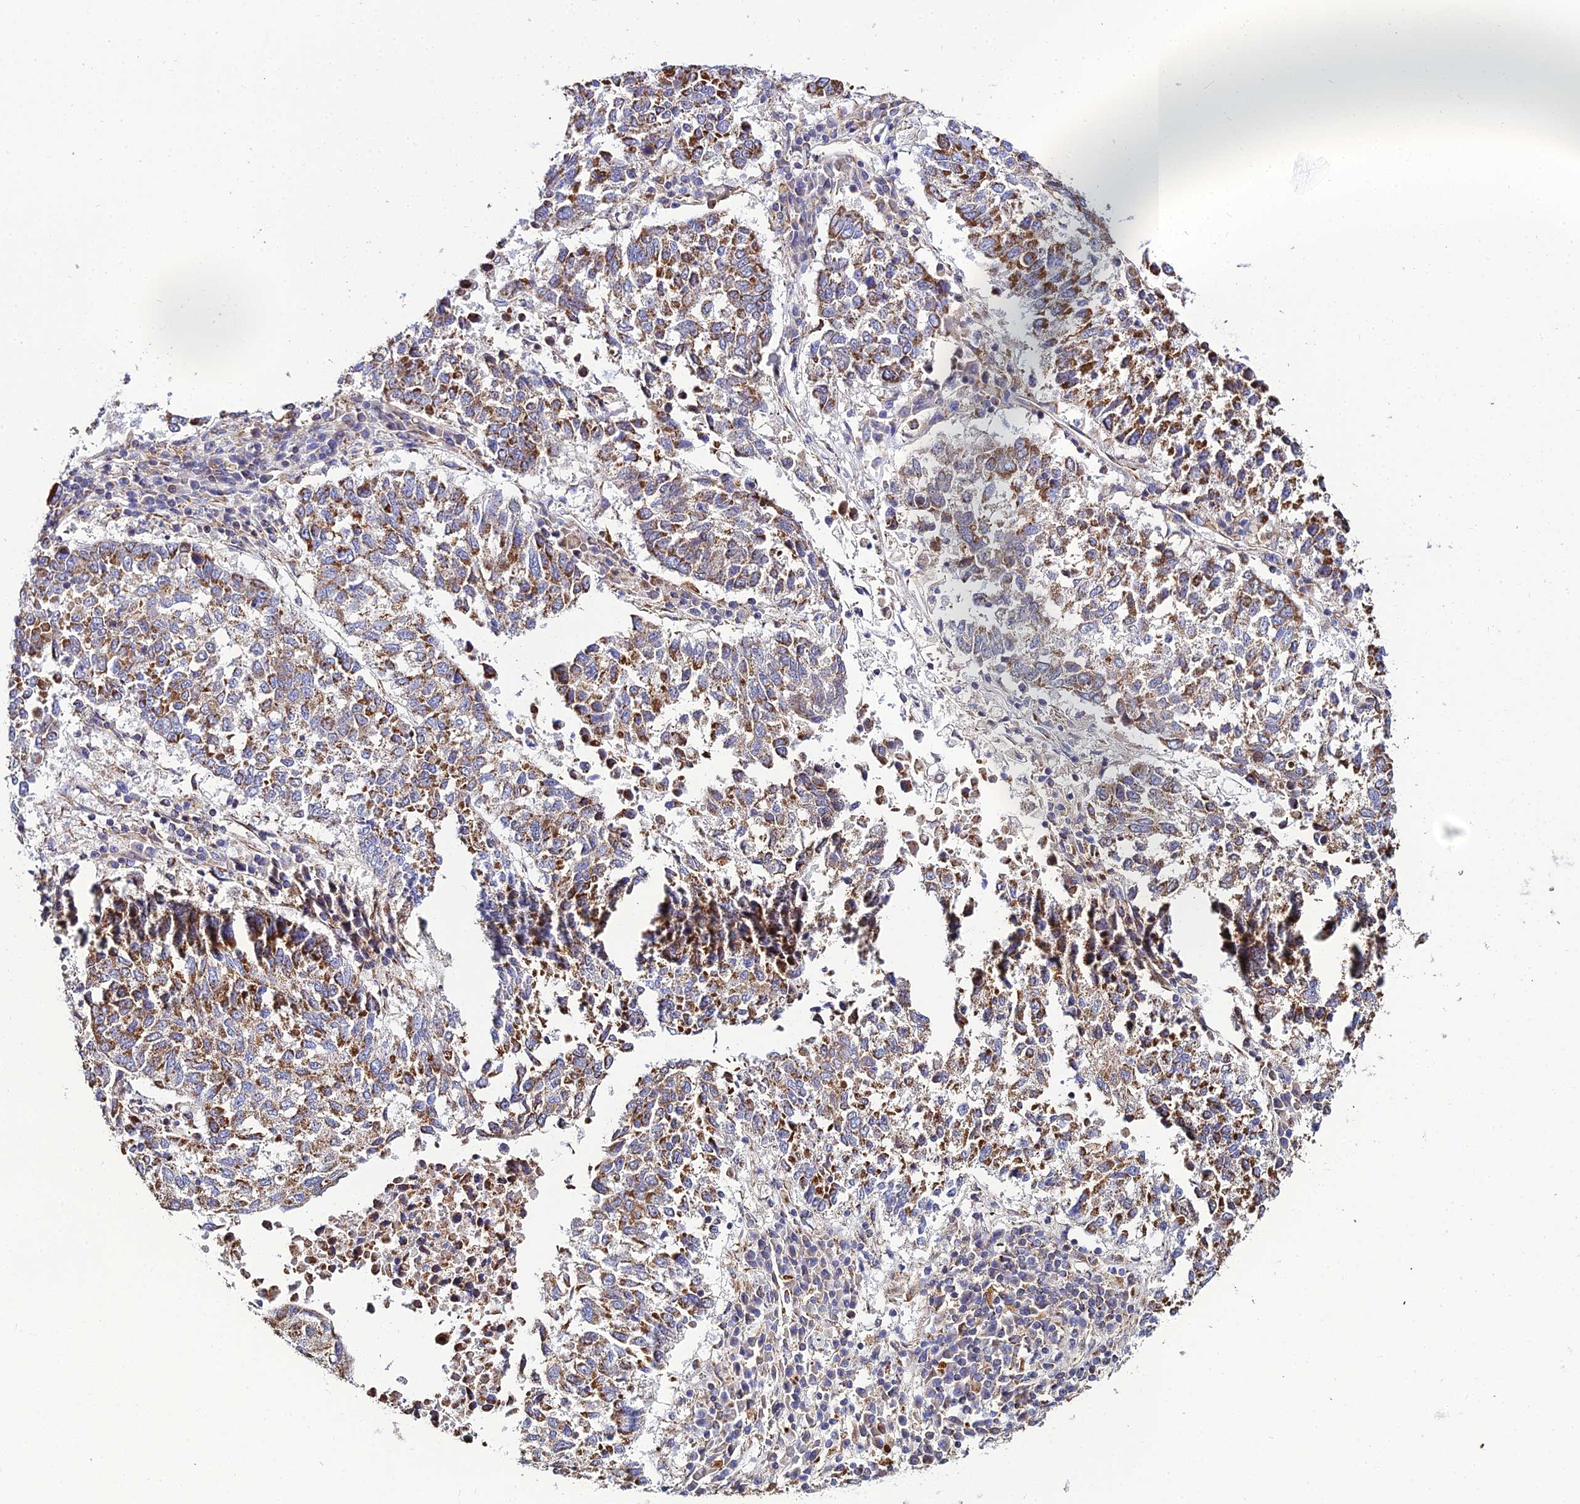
{"staining": {"intensity": "moderate", "quantity": ">75%", "location": "cytoplasmic/membranous"}, "tissue": "lung cancer", "cell_type": "Tumor cells", "image_type": "cancer", "snomed": [{"axis": "morphology", "description": "Squamous cell carcinoma, NOS"}, {"axis": "topography", "description": "Lung"}], "caption": "This histopathology image reveals IHC staining of human lung cancer, with medium moderate cytoplasmic/membranous expression in about >75% of tumor cells.", "gene": "NIPSNAP3A", "patient": {"sex": "male", "age": 73}}